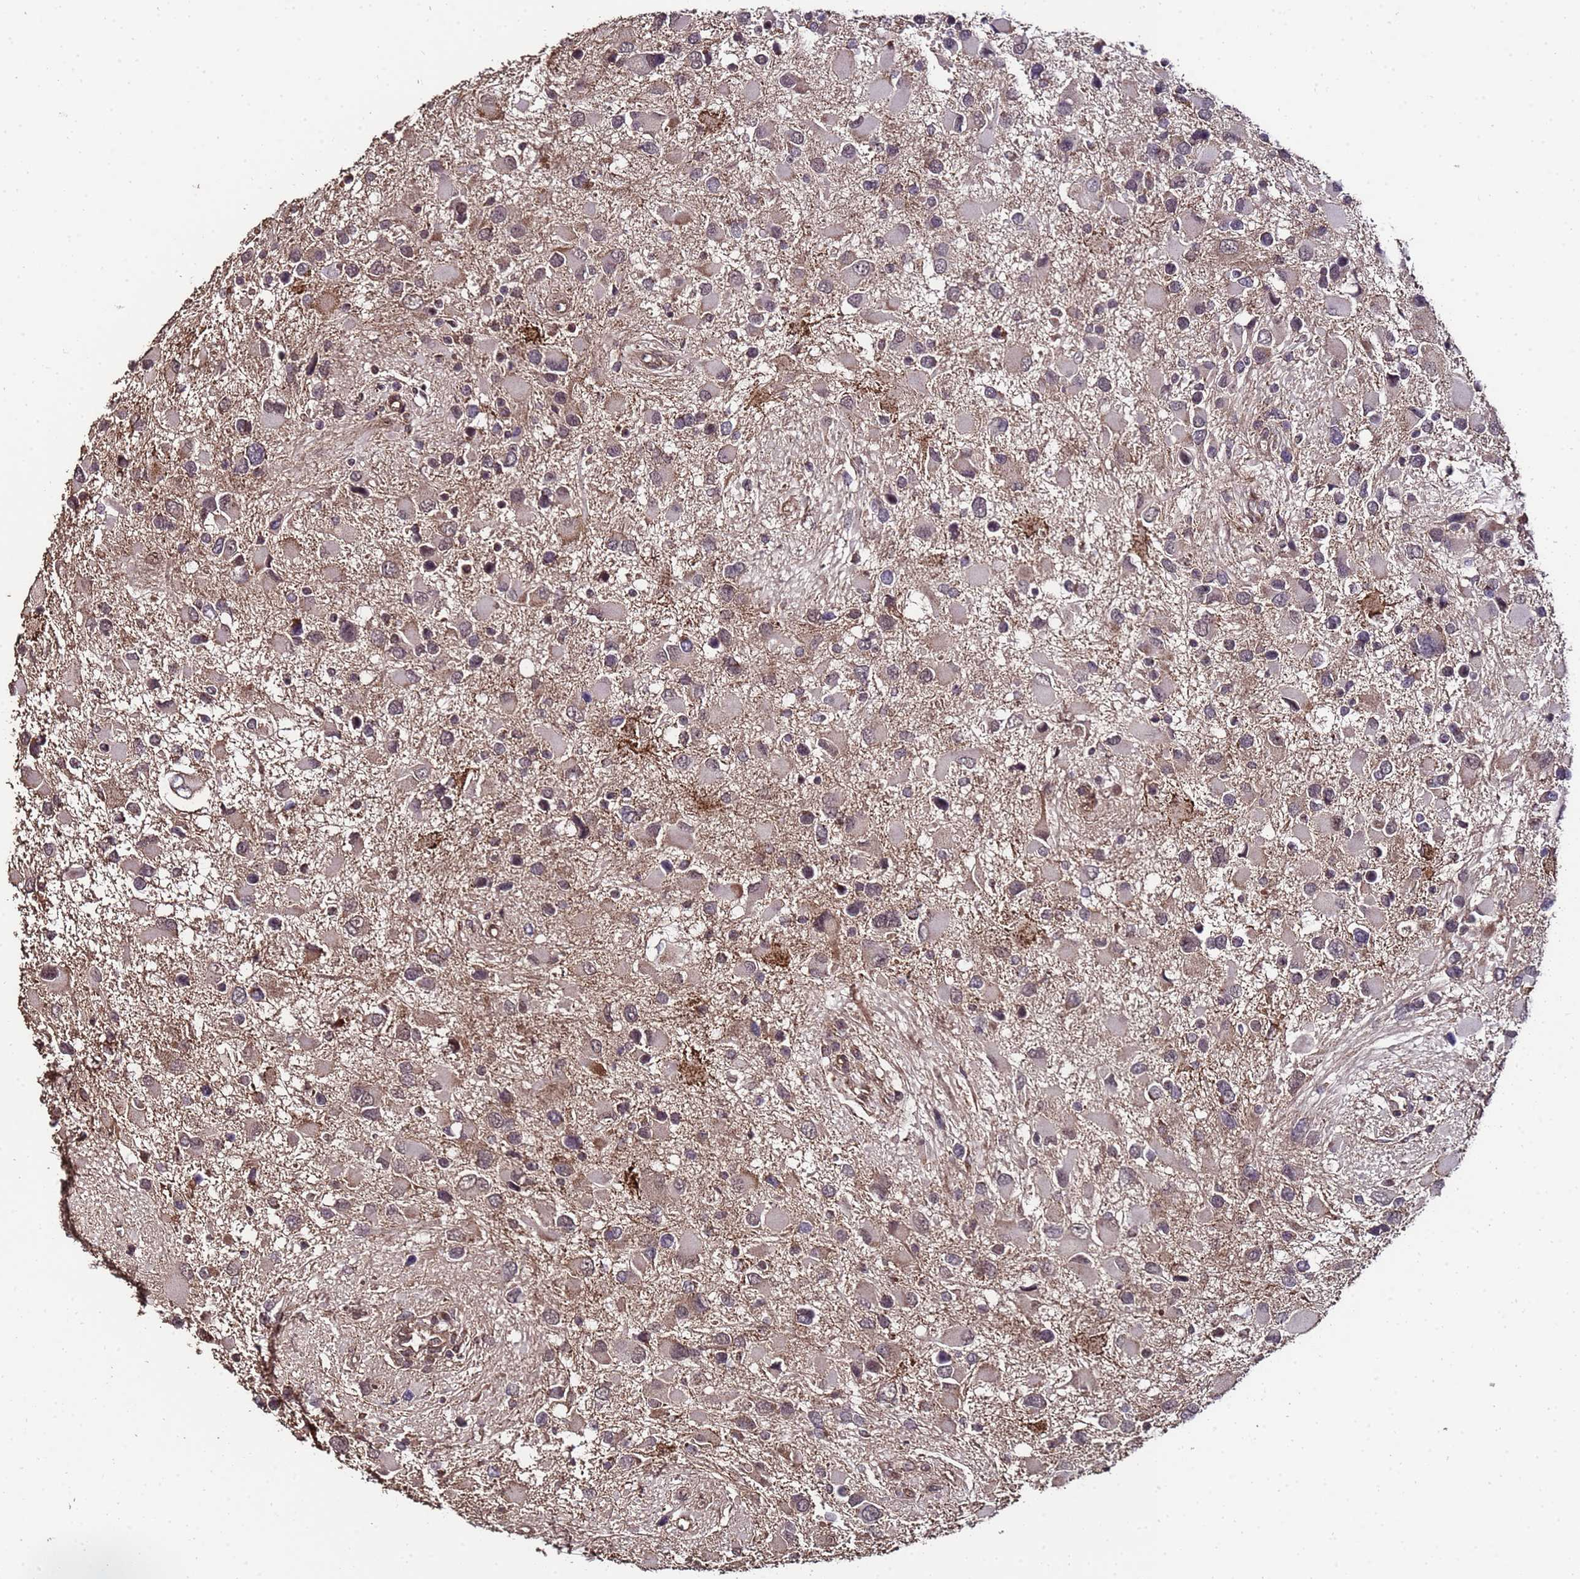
{"staining": {"intensity": "weak", "quantity": "25%-75%", "location": "cytoplasmic/membranous,nuclear"}, "tissue": "glioma", "cell_type": "Tumor cells", "image_type": "cancer", "snomed": [{"axis": "morphology", "description": "Glioma, malignant, High grade"}, {"axis": "topography", "description": "Brain"}], "caption": "Glioma stained with immunohistochemistry (IHC) exhibits weak cytoplasmic/membranous and nuclear staining in approximately 25%-75% of tumor cells.", "gene": "PRODH", "patient": {"sex": "male", "age": 53}}